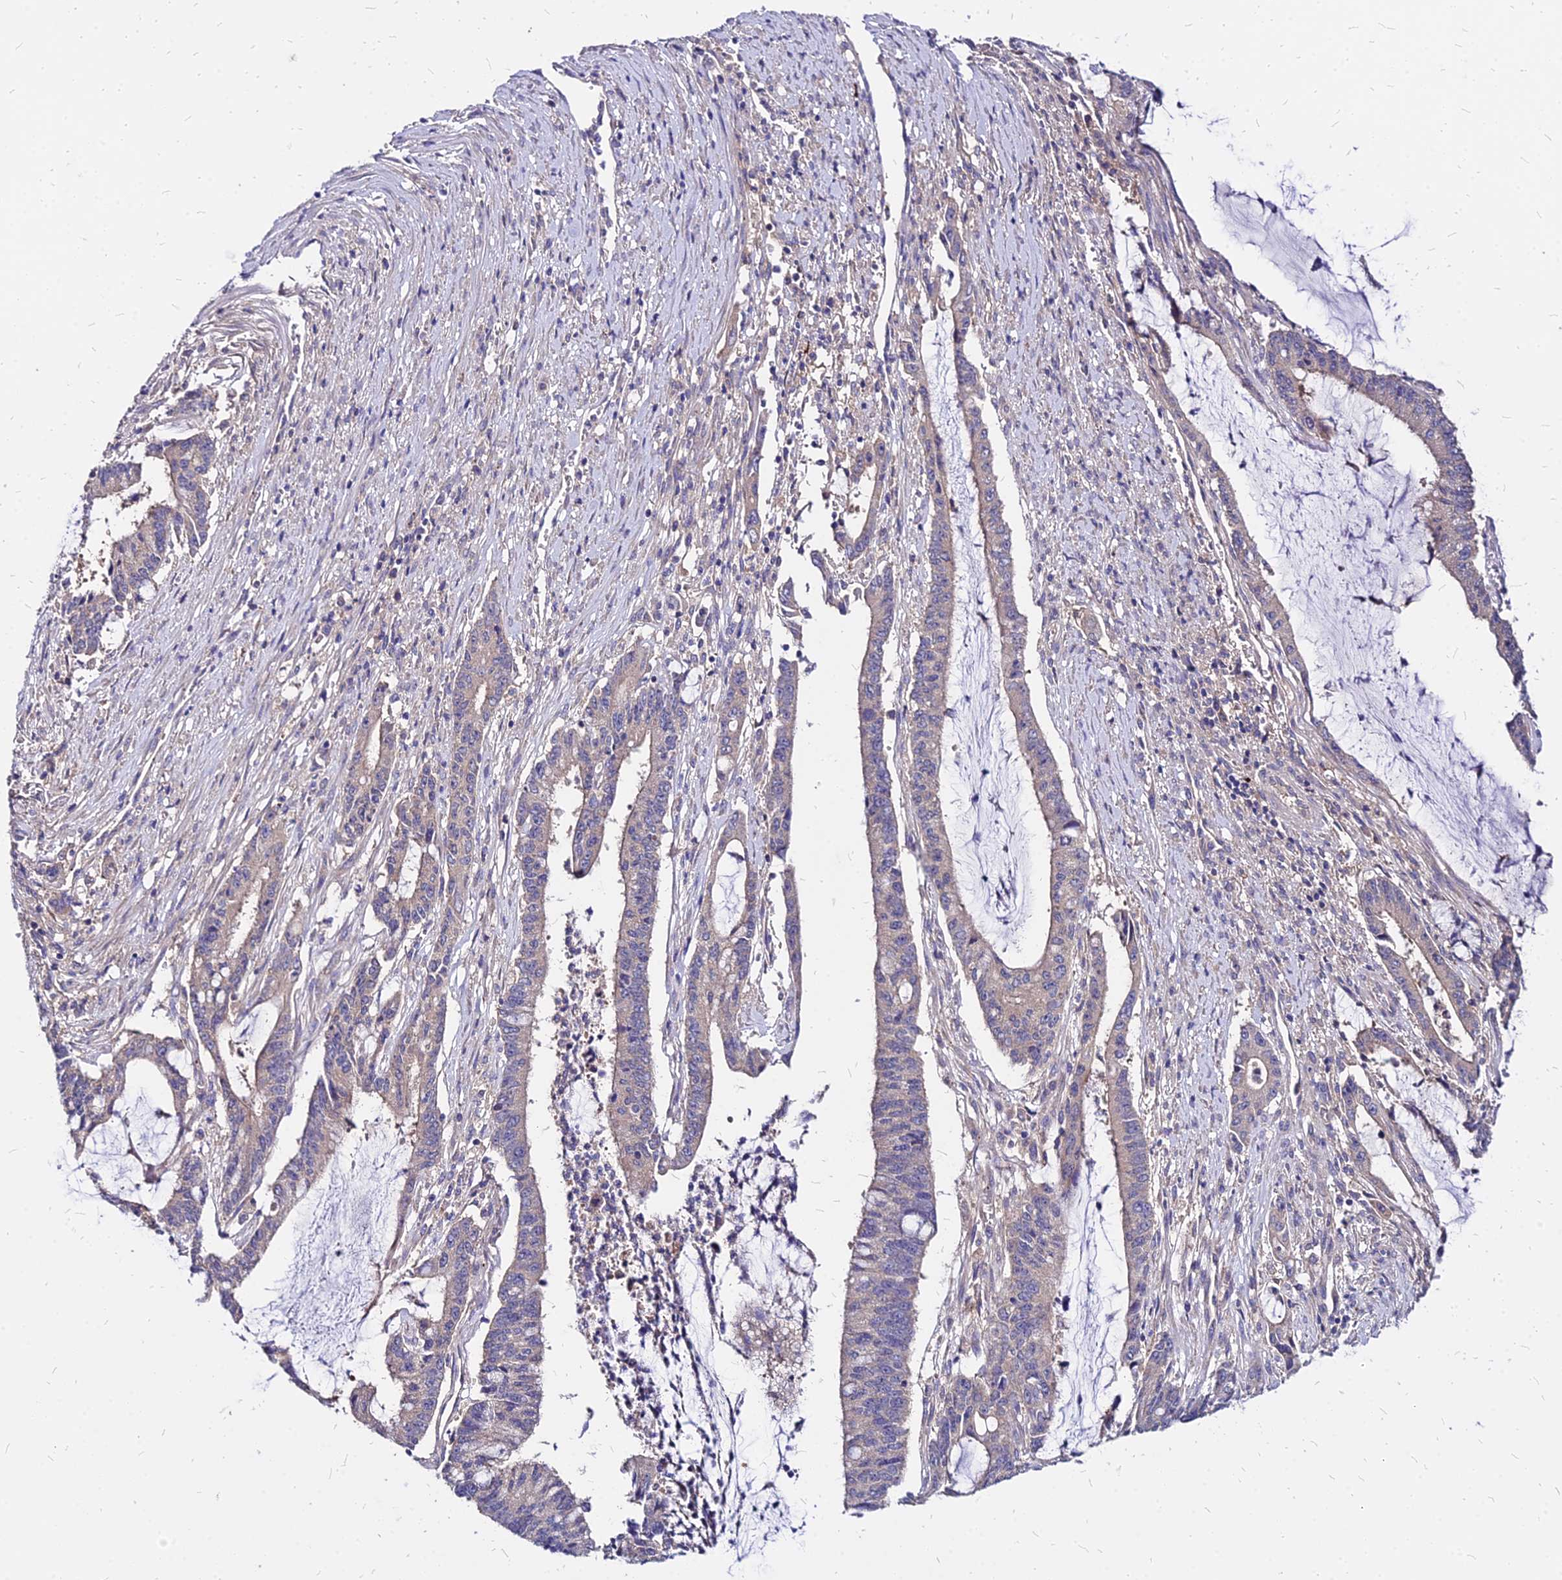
{"staining": {"intensity": "negative", "quantity": "none", "location": "none"}, "tissue": "pancreatic cancer", "cell_type": "Tumor cells", "image_type": "cancer", "snomed": [{"axis": "morphology", "description": "Adenocarcinoma, NOS"}, {"axis": "topography", "description": "Pancreas"}], "caption": "Adenocarcinoma (pancreatic) was stained to show a protein in brown. There is no significant expression in tumor cells. The staining is performed using DAB (3,3'-diaminobenzidine) brown chromogen with nuclei counter-stained in using hematoxylin.", "gene": "COMMD10", "patient": {"sex": "female", "age": 50}}